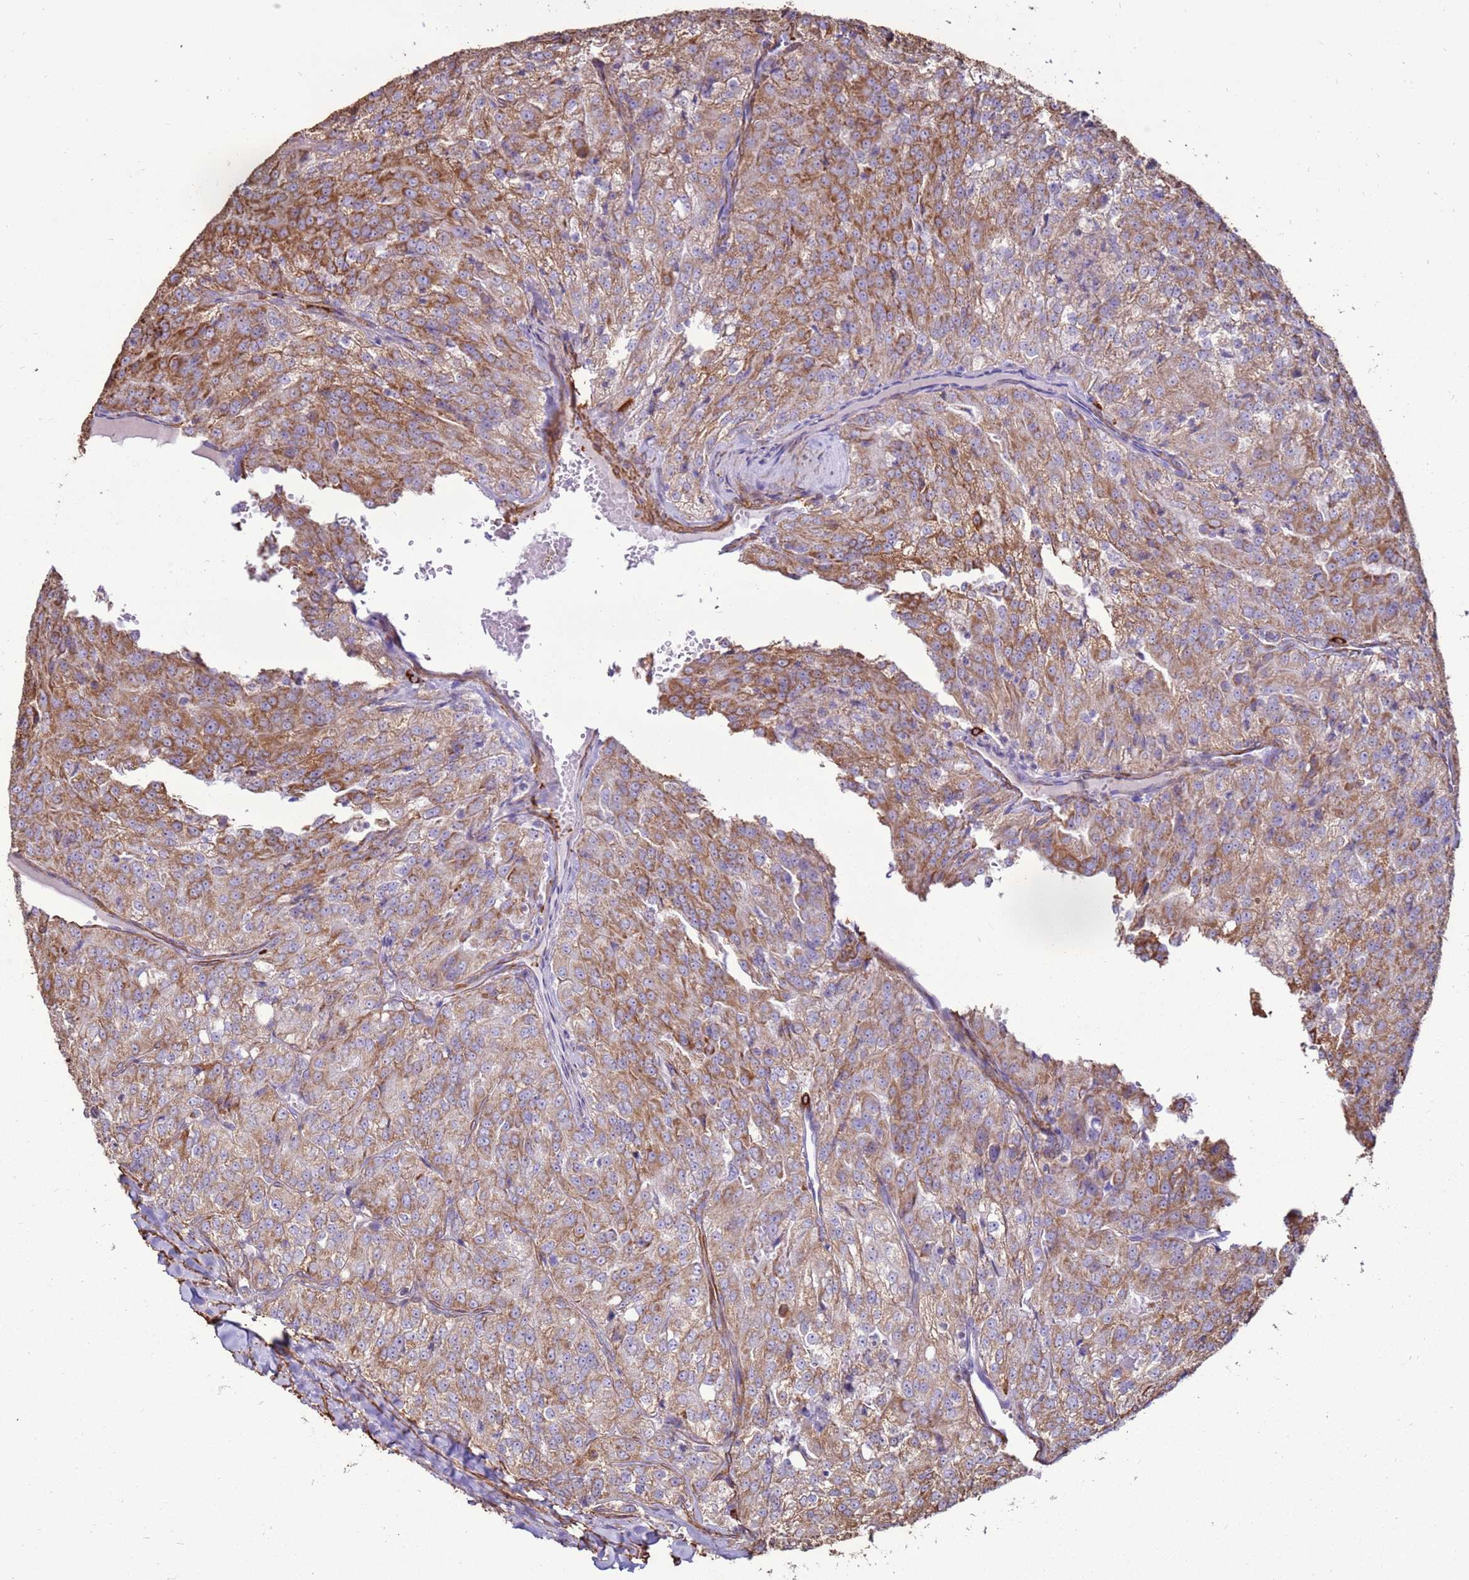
{"staining": {"intensity": "moderate", "quantity": ">75%", "location": "cytoplasmic/membranous"}, "tissue": "renal cancer", "cell_type": "Tumor cells", "image_type": "cancer", "snomed": [{"axis": "morphology", "description": "Adenocarcinoma, NOS"}, {"axis": "topography", "description": "Kidney"}], "caption": "Protein staining of renal cancer tissue shows moderate cytoplasmic/membranous staining in approximately >75% of tumor cells.", "gene": "DDX59", "patient": {"sex": "female", "age": 63}}